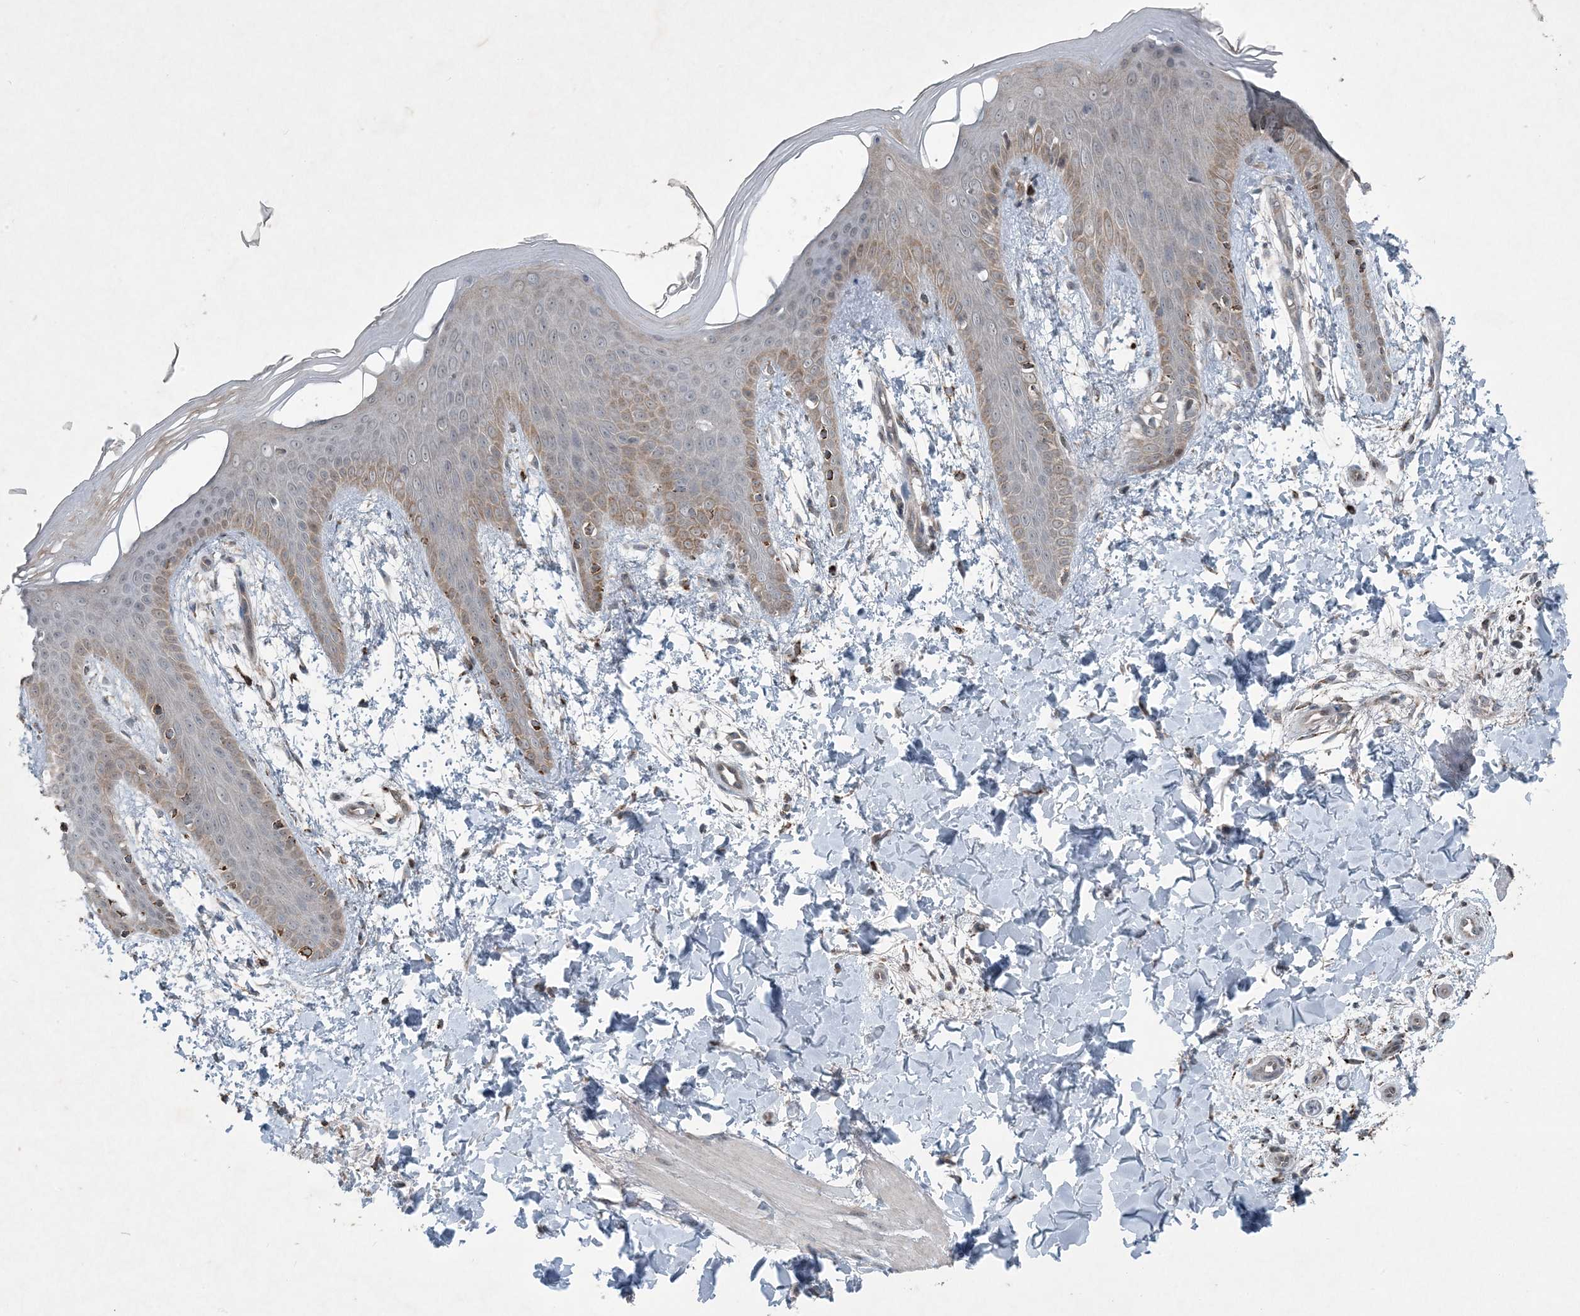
{"staining": {"intensity": "weak", "quantity": "25%-75%", "location": "cytoplasmic/membranous"}, "tissue": "skin", "cell_type": "Fibroblasts", "image_type": "normal", "snomed": [{"axis": "morphology", "description": "Normal tissue, NOS"}, {"axis": "topography", "description": "Skin"}], "caption": "Brown immunohistochemical staining in benign human skin displays weak cytoplasmic/membranous positivity in about 25%-75% of fibroblasts.", "gene": "PC", "patient": {"sex": "male", "age": 36}}